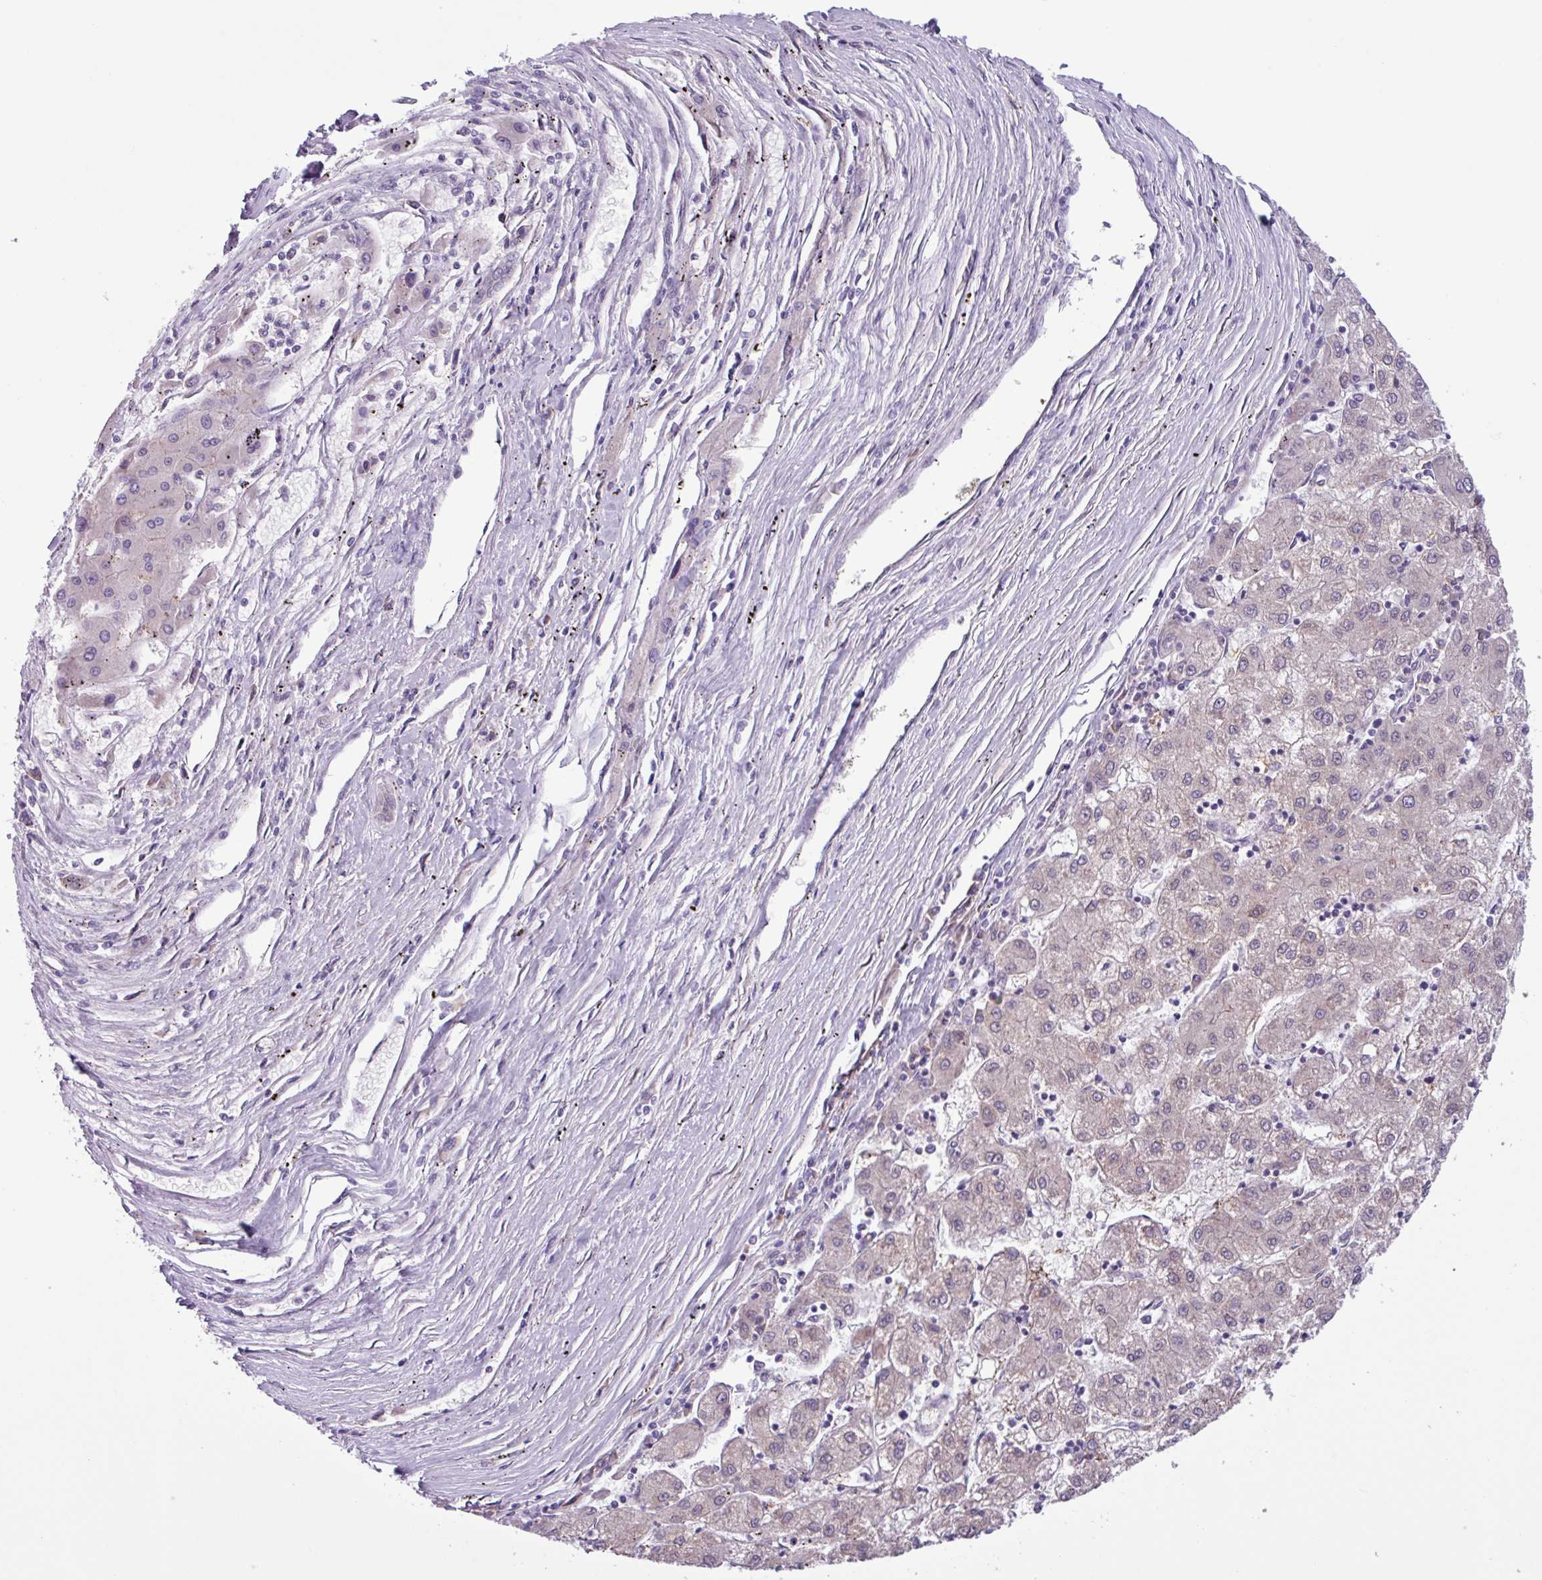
{"staining": {"intensity": "negative", "quantity": "none", "location": "none"}, "tissue": "liver cancer", "cell_type": "Tumor cells", "image_type": "cancer", "snomed": [{"axis": "morphology", "description": "Carcinoma, Hepatocellular, NOS"}, {"axis": "topography", "description": "Liver"}], "caption": "Immunohistochemistry (IHC) micrograph of neoplastic tissue: human liver cancer (hepatocellular carcinoma) stained with DAB (3,3'-diaminobenzidine) reveals no significant protein positivity in tumor cells.", "gene": "C20orf27", "patient": {"sex": "male", "age": 72}}